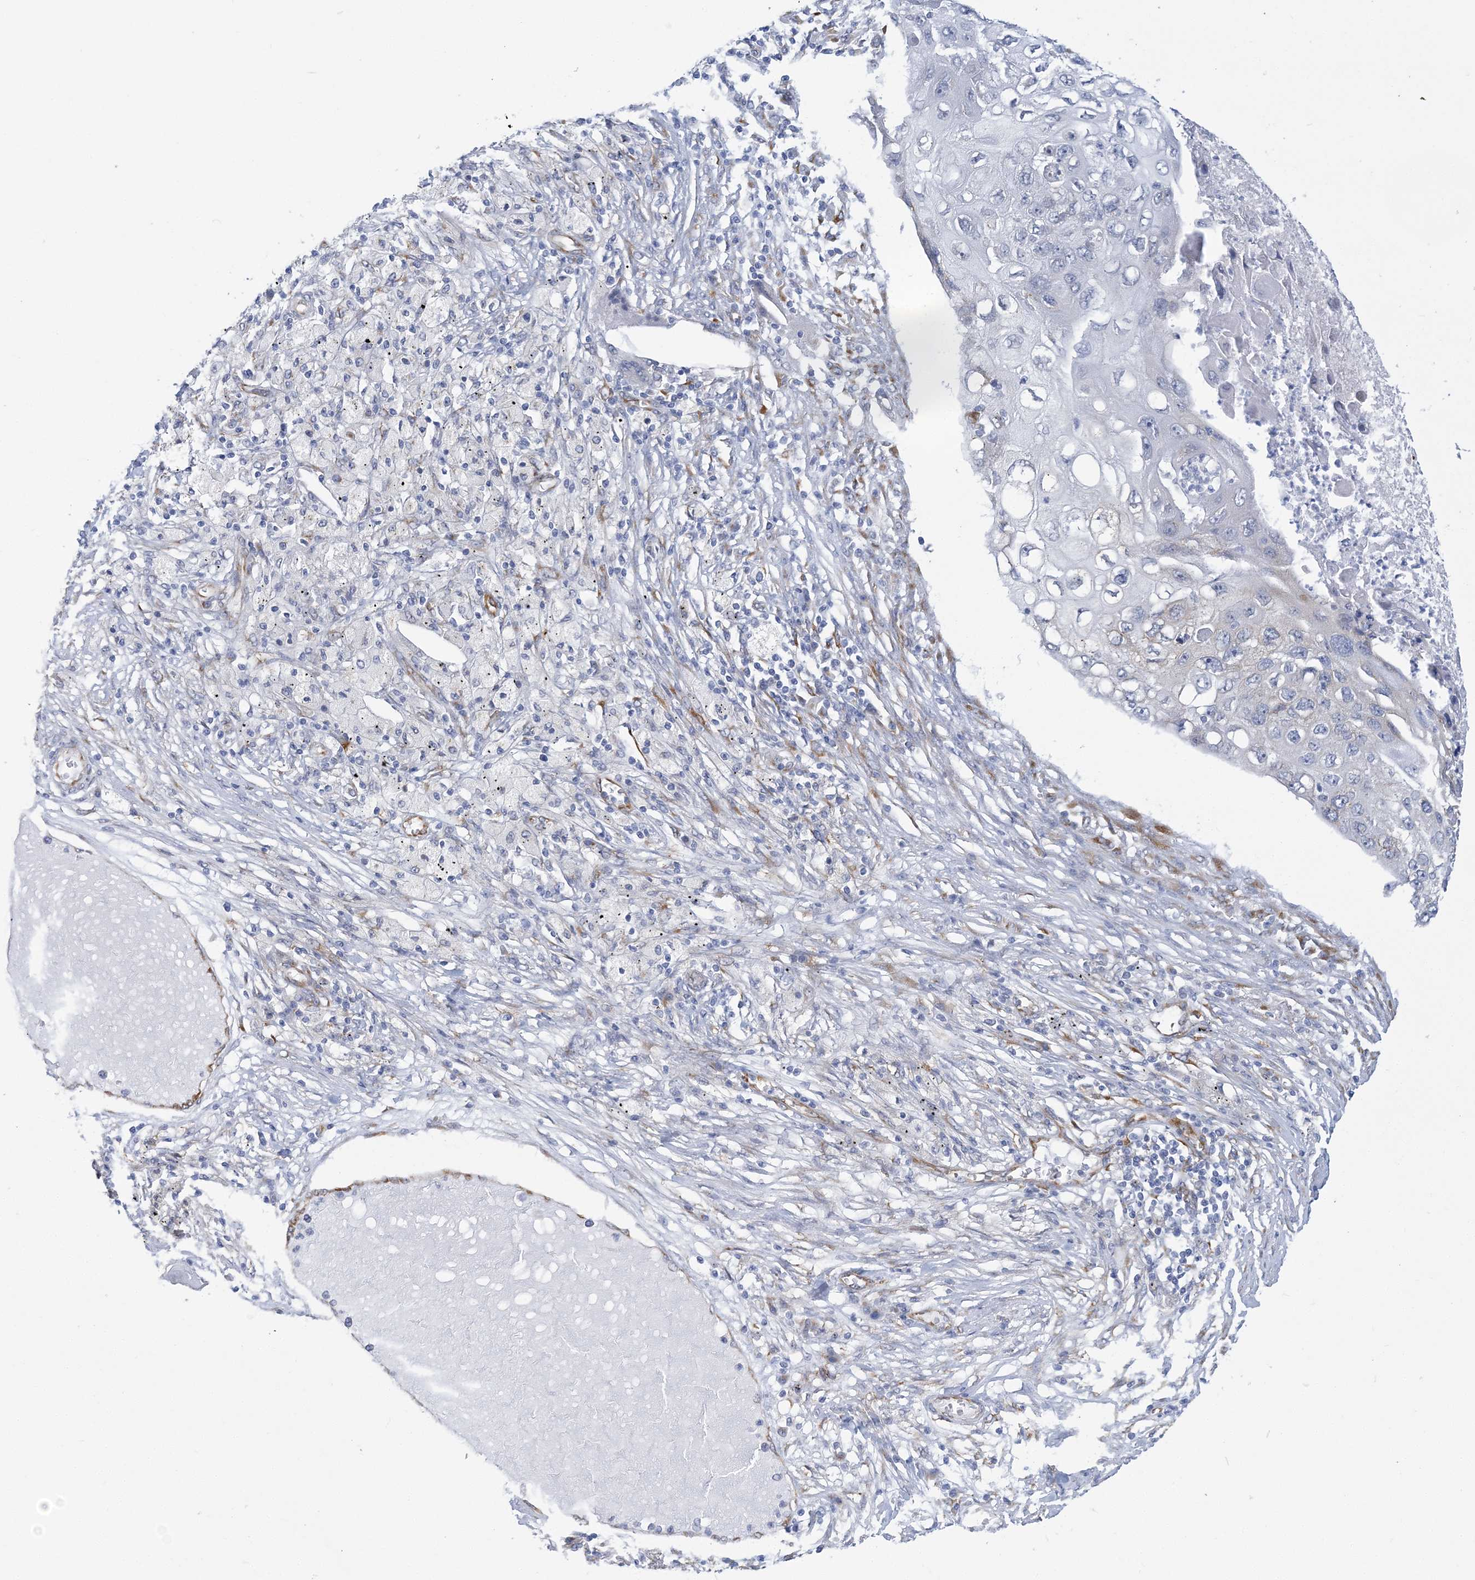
{"staining": {"intensity": "moderate", "quantity": "<25%", "location": "cytoplasmic/membranous"}, "tissue": "lung cancer", "cell_type": "Tumor cells", "image_type": "cancer", "snomed": [{"axis": "morphology", "description": "Squamous cell carcinoma, NOS"}, {"axis": "topography", "description": "Lung"}], "caption": "Lung squamous cell carcinoma stained for a protein (brown) reveals moderate cytoplasmic/membranous positive staining in approximately <25% of tumor cells.", "gene": "PLEKHG4B", "patient": {"sex": "female", "age": 63}}